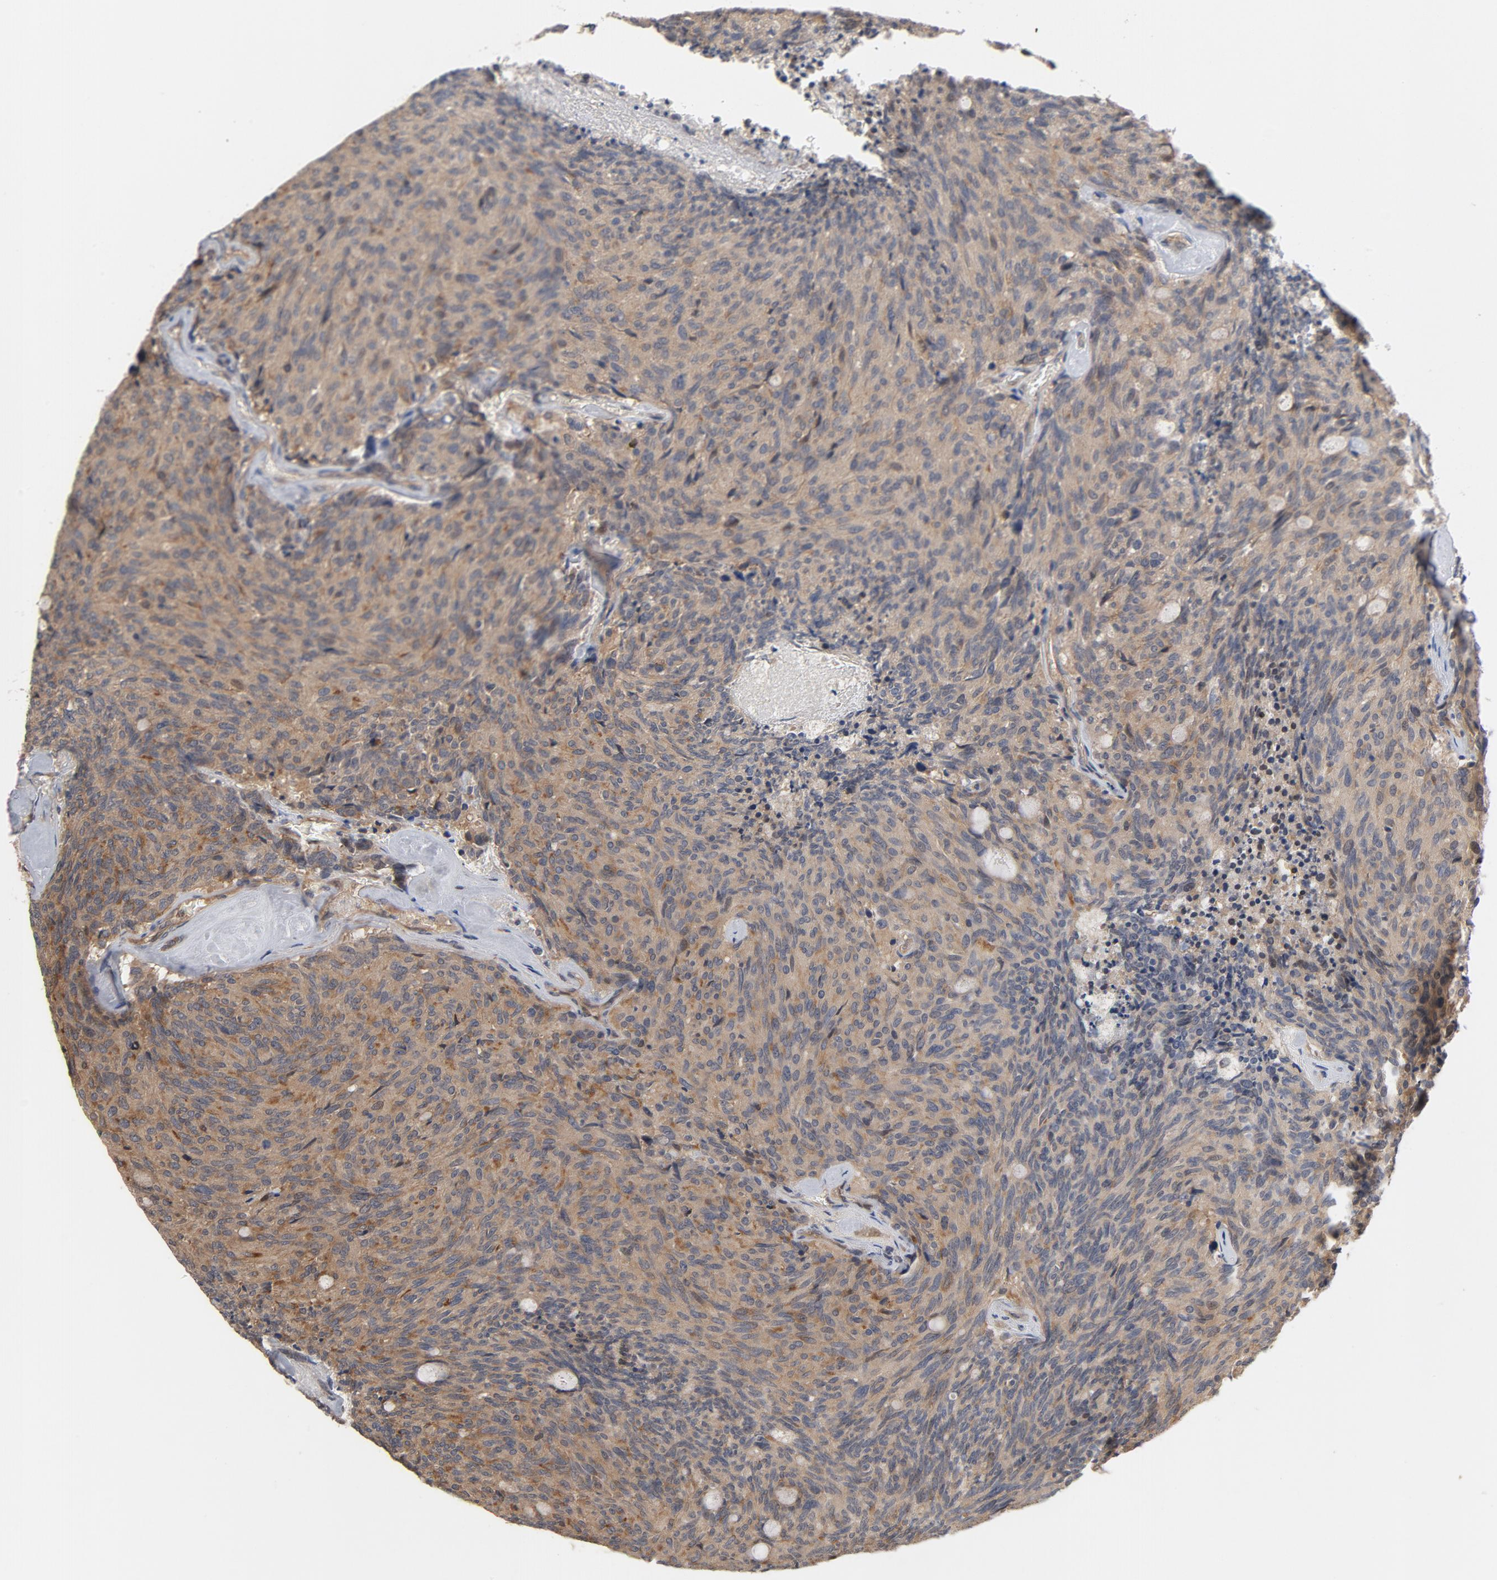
{"staining": {"intensity": "weak", "quantity": ">75%", "location": "cytoplasmic/membranous"}, "tissue": "carcinoid", "cell_type": "Tumor cells", "image_type": "cancer", "snomed": [{"axis": "morphology", "description": "Carcinoid, malignant, NOS"}, {"axis": "topography", "description": "Pancreas"}], "caption": "A brown stain shows weak cytoplasmic/membranous expression of a protein in human carcinoid (malignant) tumor cells.", "gene": "PITPNM2", "patient": {"sex": "female", "age": 54}}